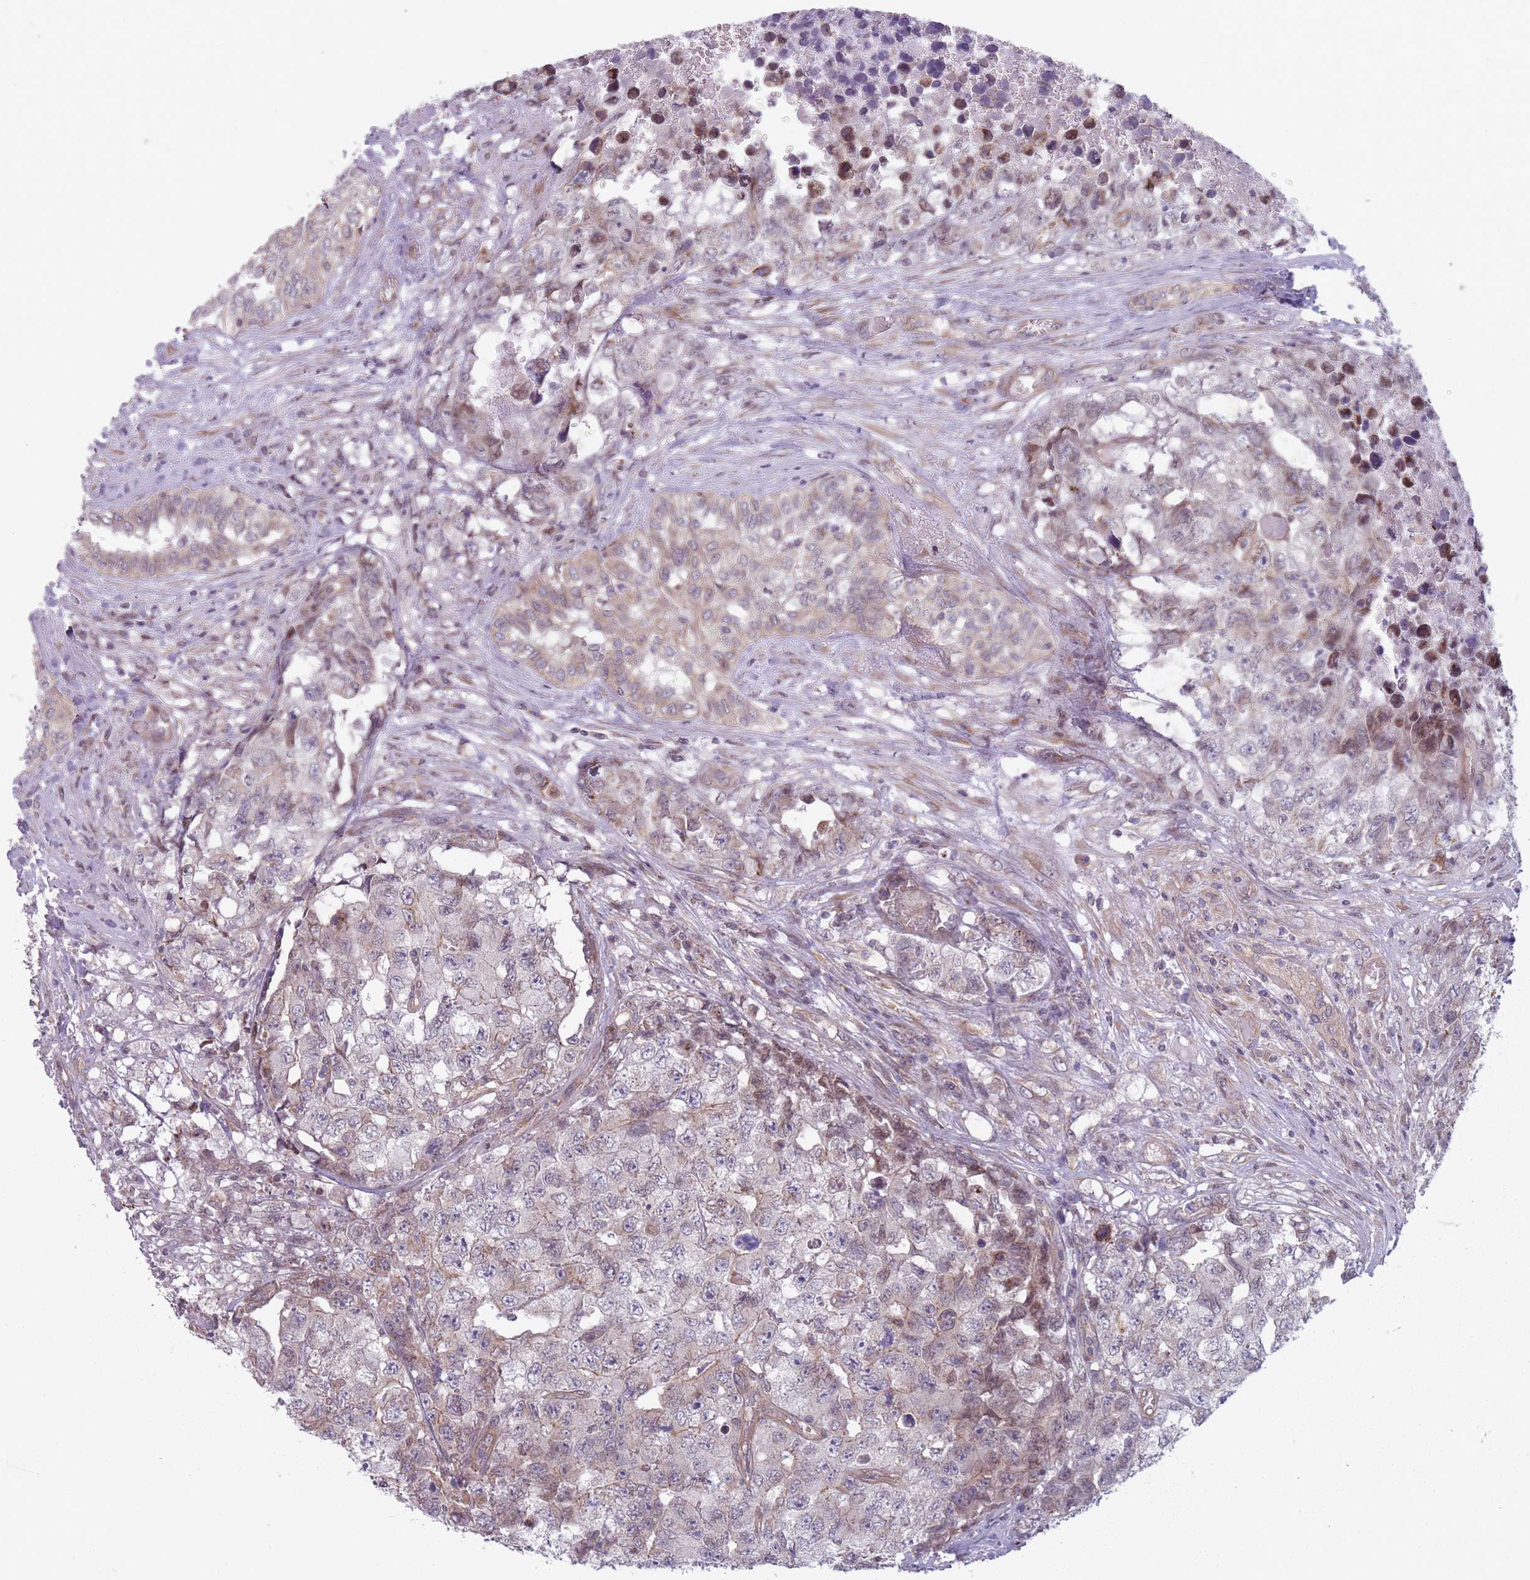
{"staining": {"intensity": "weak", "quantity": "<25%", "location": "cytoplasmic/membranous"}, "tissue": "testis cancer", "cell_type": "Tumor cells", "image_type": "cancer", "snomed": [{"axis": "morphology", "description": "Carcinoma, Embryonal, NOS"}, {"axis": "topography", "description": "Testis"}], "caption": "Immunohistochemistry (IHC) photomicrograph of neoplastic tissue: testis cancer stained with DAB demonstrates no significant protein positivity in tumor cells.", "gene": "VRK2", "patient": {"sex": "male", "age": 31}}